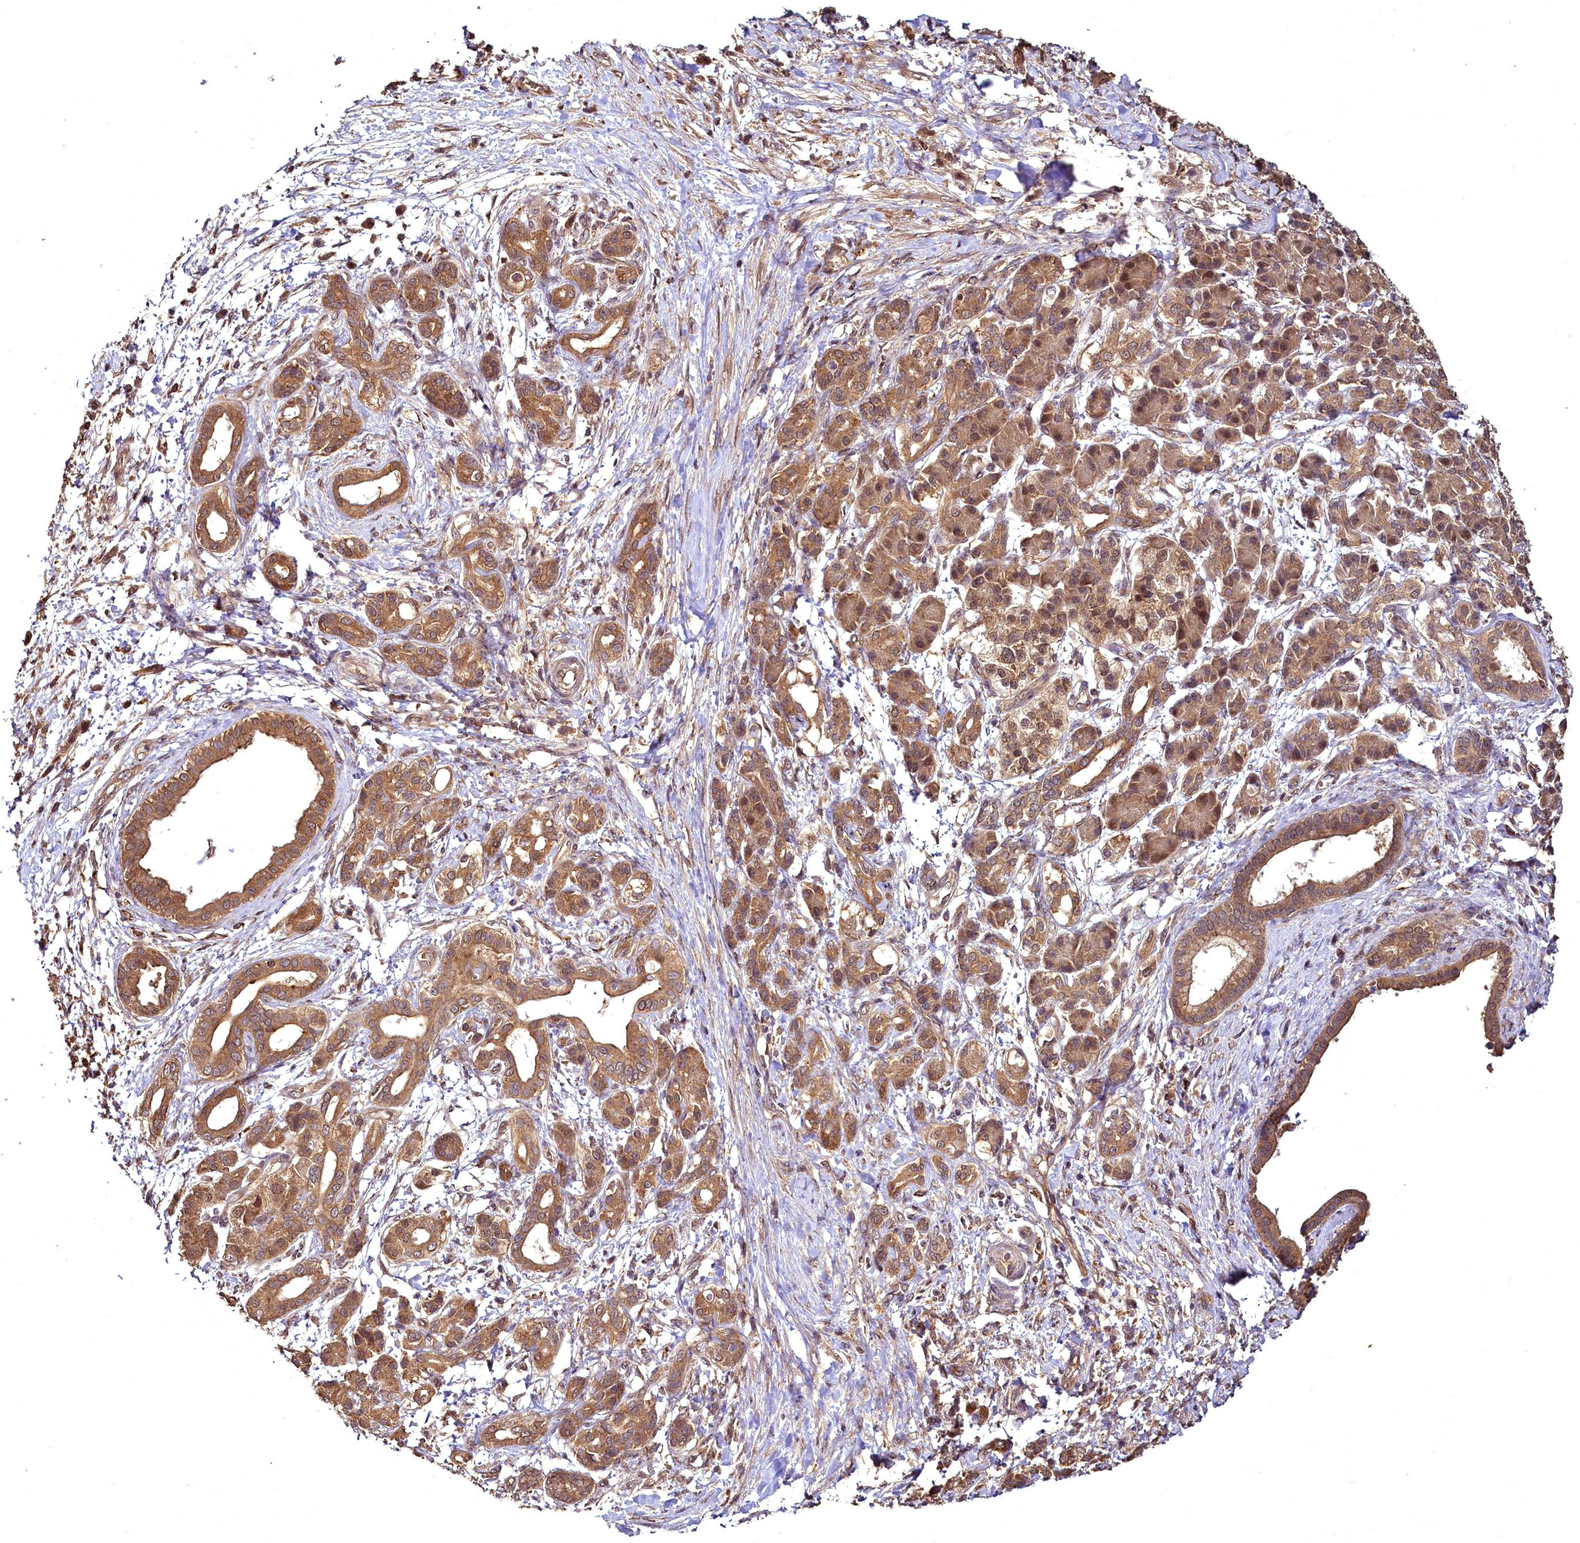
{"staining": {"intensity": "moderate", "quantity": ">75%", "location": "cytoplasmic/membranous"}, "tissue": "pancreatic cancer", "cell_type": "Tumor cells", "image_type": "cancer", "snomed": [{"axis": "morphology", "description": "Adenocarcinoma, NOS"}, {"axis": "topography", "description": "Pancreas"}], "caption": "Immunohistochemical staining of pancreatic adenocarcinoma shows medium levels of moderate cytoplasmic/membranous positivity in approximately >75% of tumor cells.", "gene": "VPS51", "patient": {"sex": "female", "age": 55}}